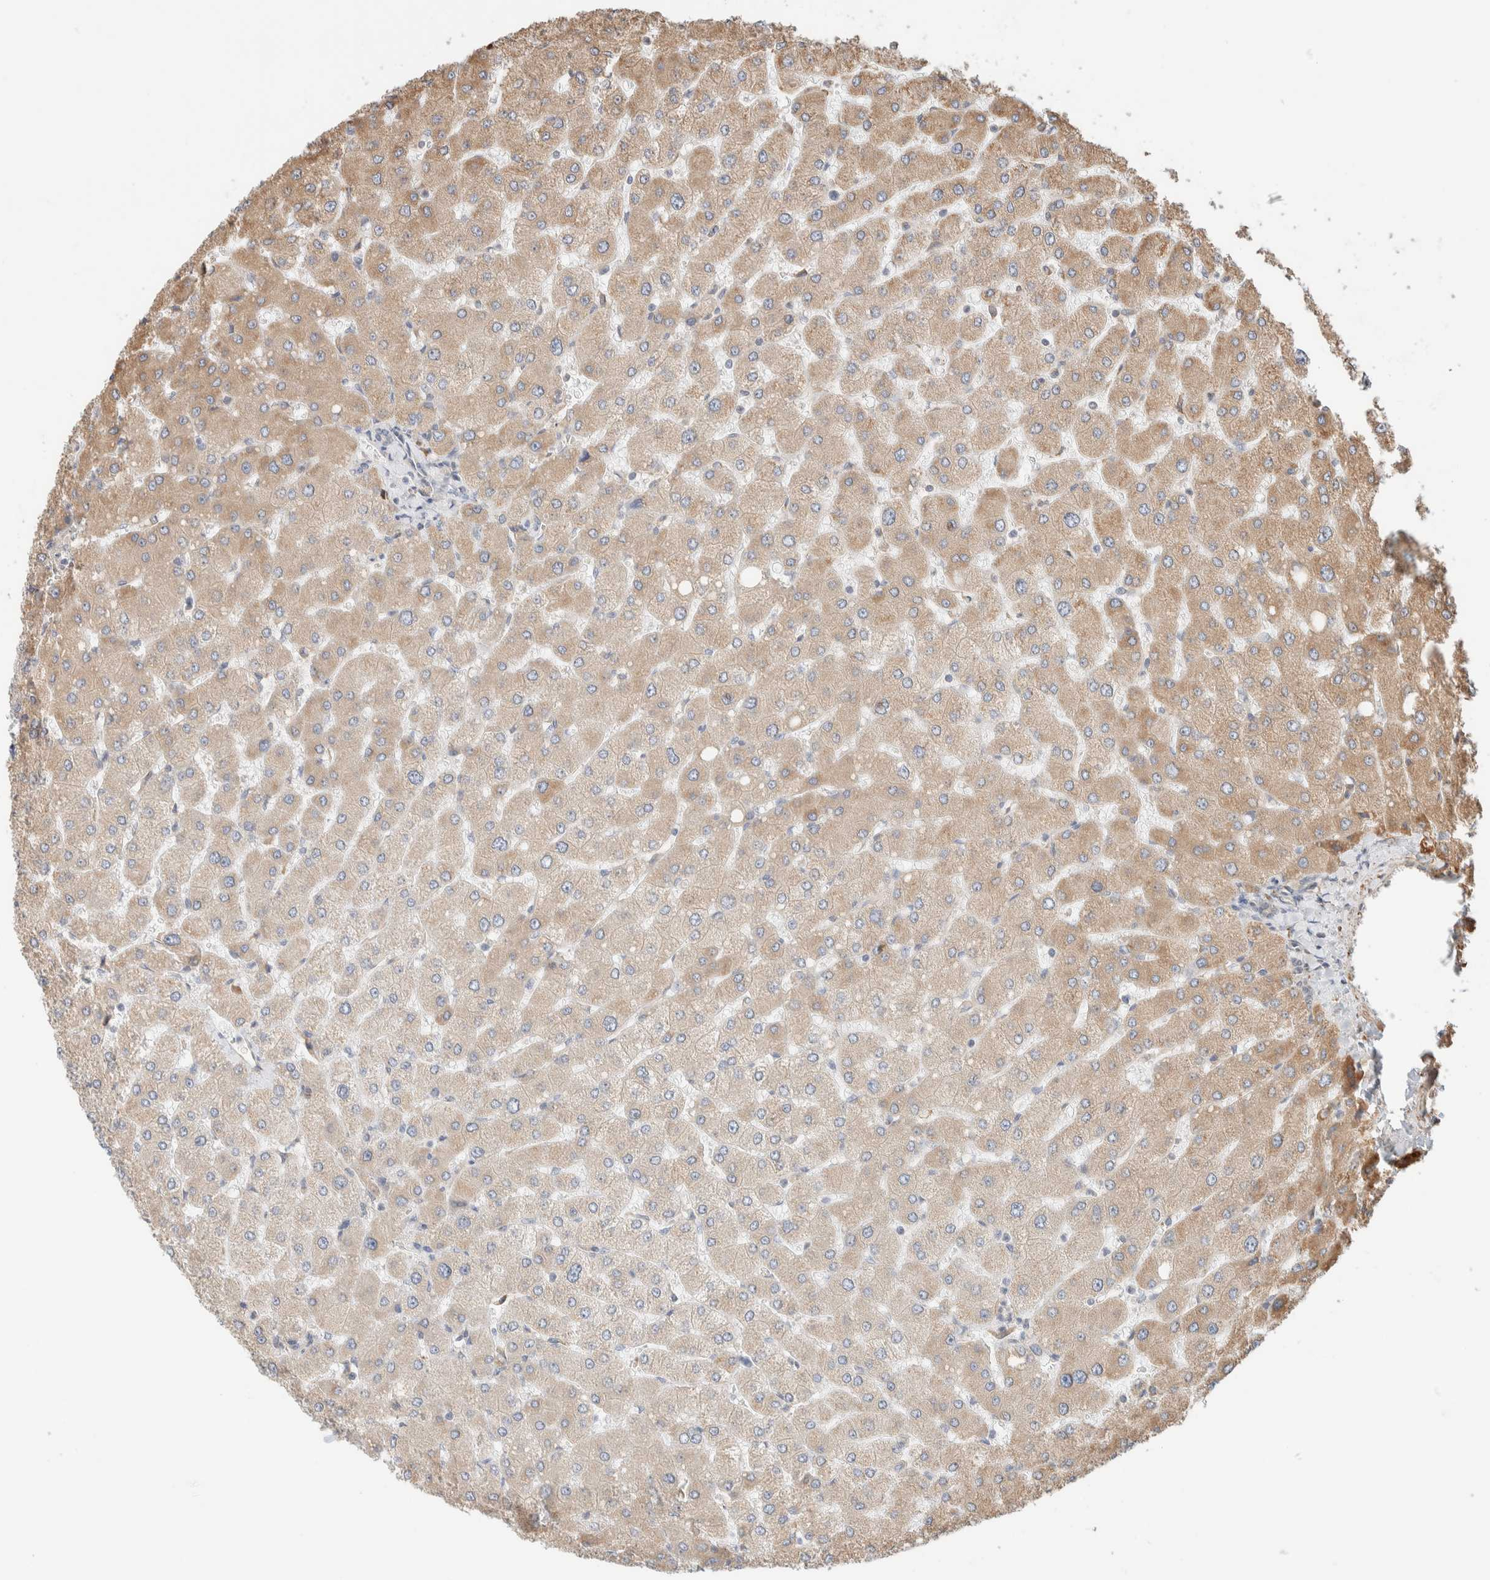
{"staining": {"intensity": "weak", "quantity": ">75%", "location": "cytoplasmic/membranous"}, "tissue": "liver", "cell_type": "Cholangiocytes", "image_type": "normal", "snomed": [{"axis": "morphology", "description": "Normal tissue, NOS"}, {"axis": "topography", "description": "Liver"}], "caption": "Immunohistochemical staining of unremarkable liver reveals >75% levels of weak cytoplasmic/membranous protein staining in approximately >75% of cholangiocytes.", "gene": "INTS1", "patient": {"sex": "male", "age": 55}}